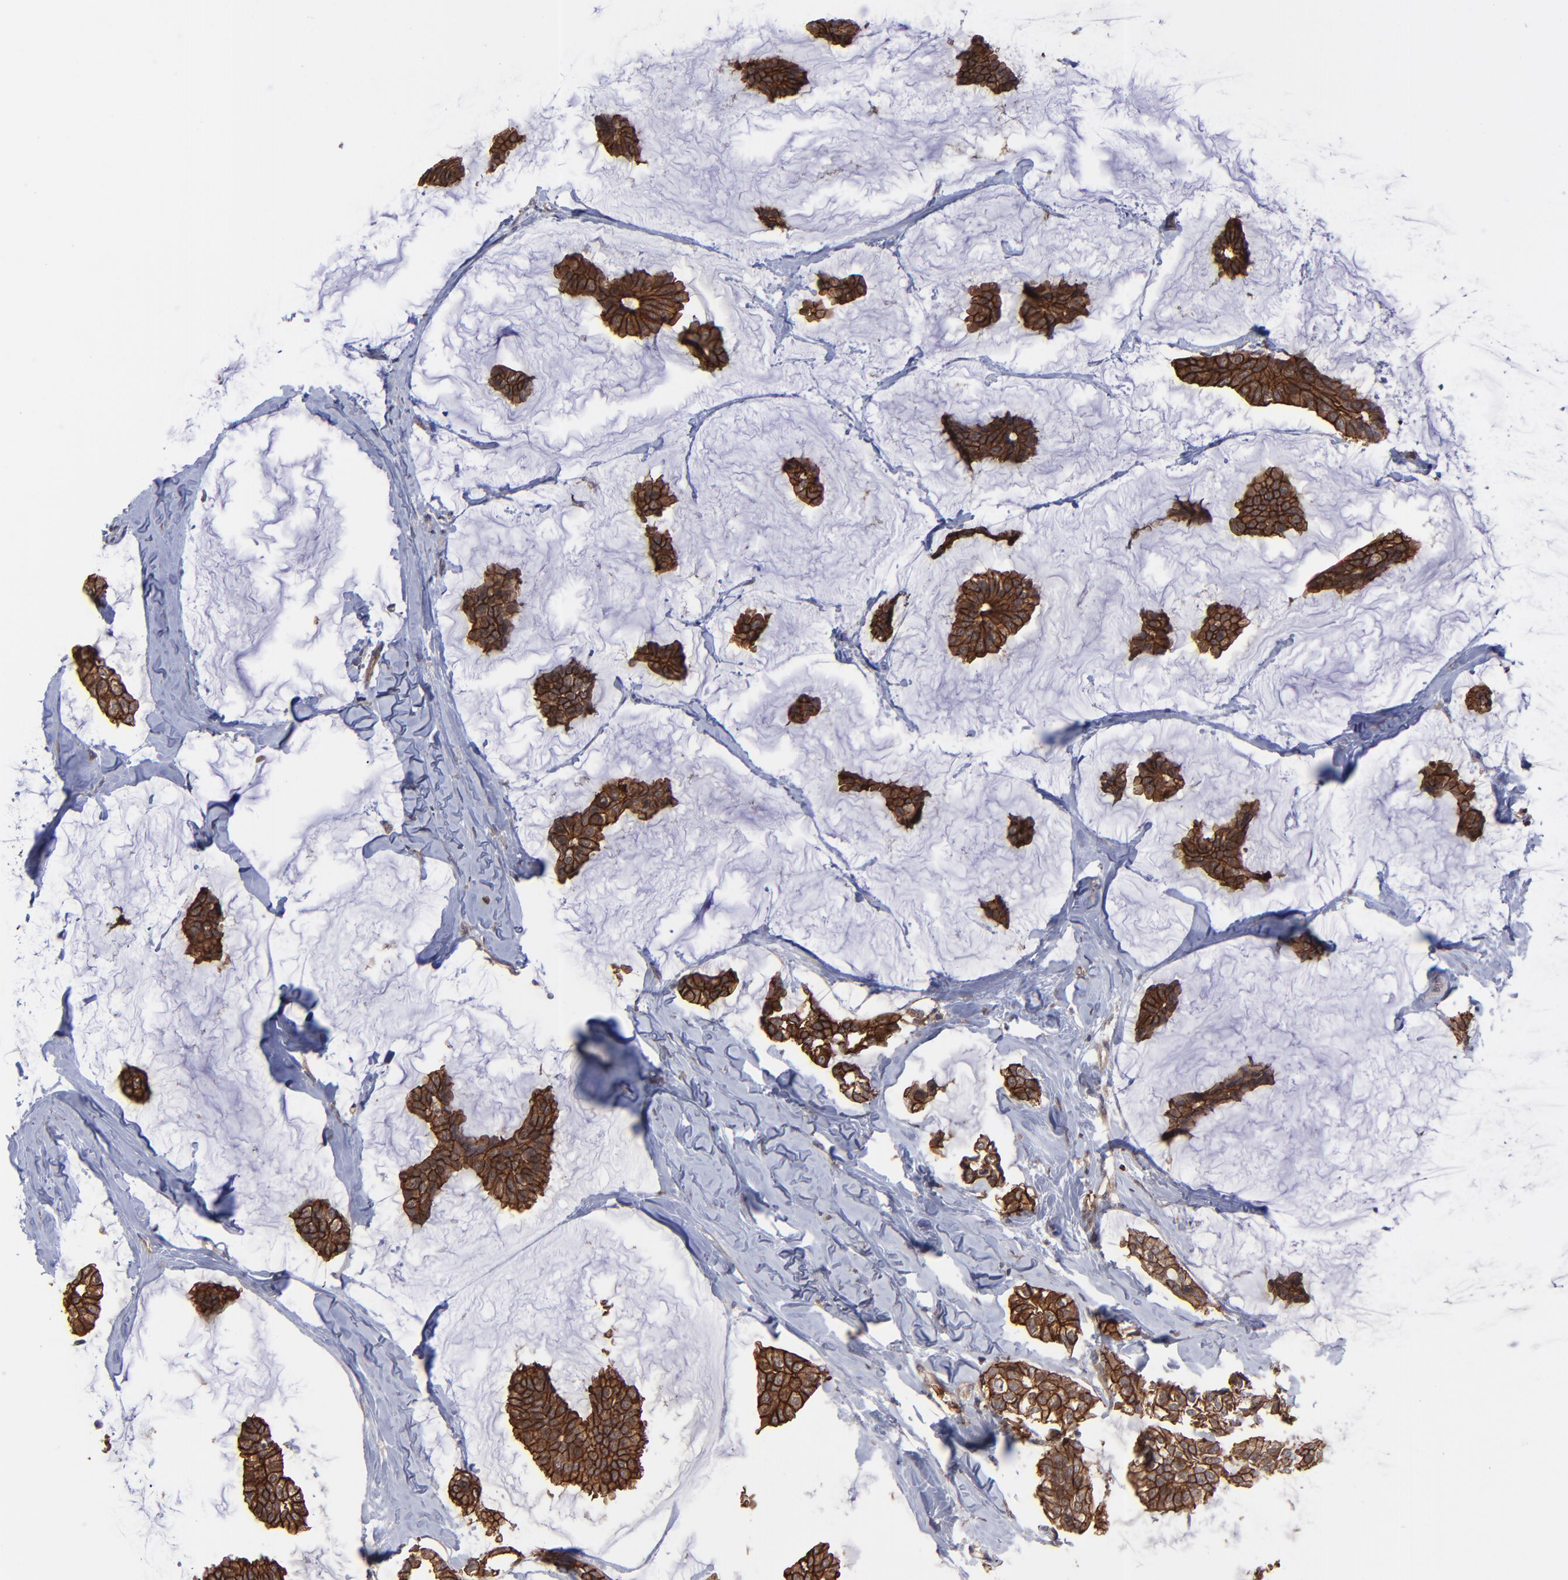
{"staining": {"intensity": "strong", "quantity": ">75%", "location": "cytoplasmic/membranous"}, "tissue": "breast cancer", "cell_type": "Tumor cells", "image_type": "cancer", "snomed": [{"axis": "morphology", "description": "Duct carcinoma"}, {"axis": "topography", "description": "Breast"}], "caption": "Protein expression analysis of breast cancer (infiltrating ductal carcinoma) shows strong cytoplasmic/membranous staining in approximately >75% of tumor cells. The staining is performed using DAB brown chromogen to label protein expression. The nuclei are counter-stained blue using hematoxylin.", "gene": "ZNF780B", "patient": {"sex": "female", "age": 93}}